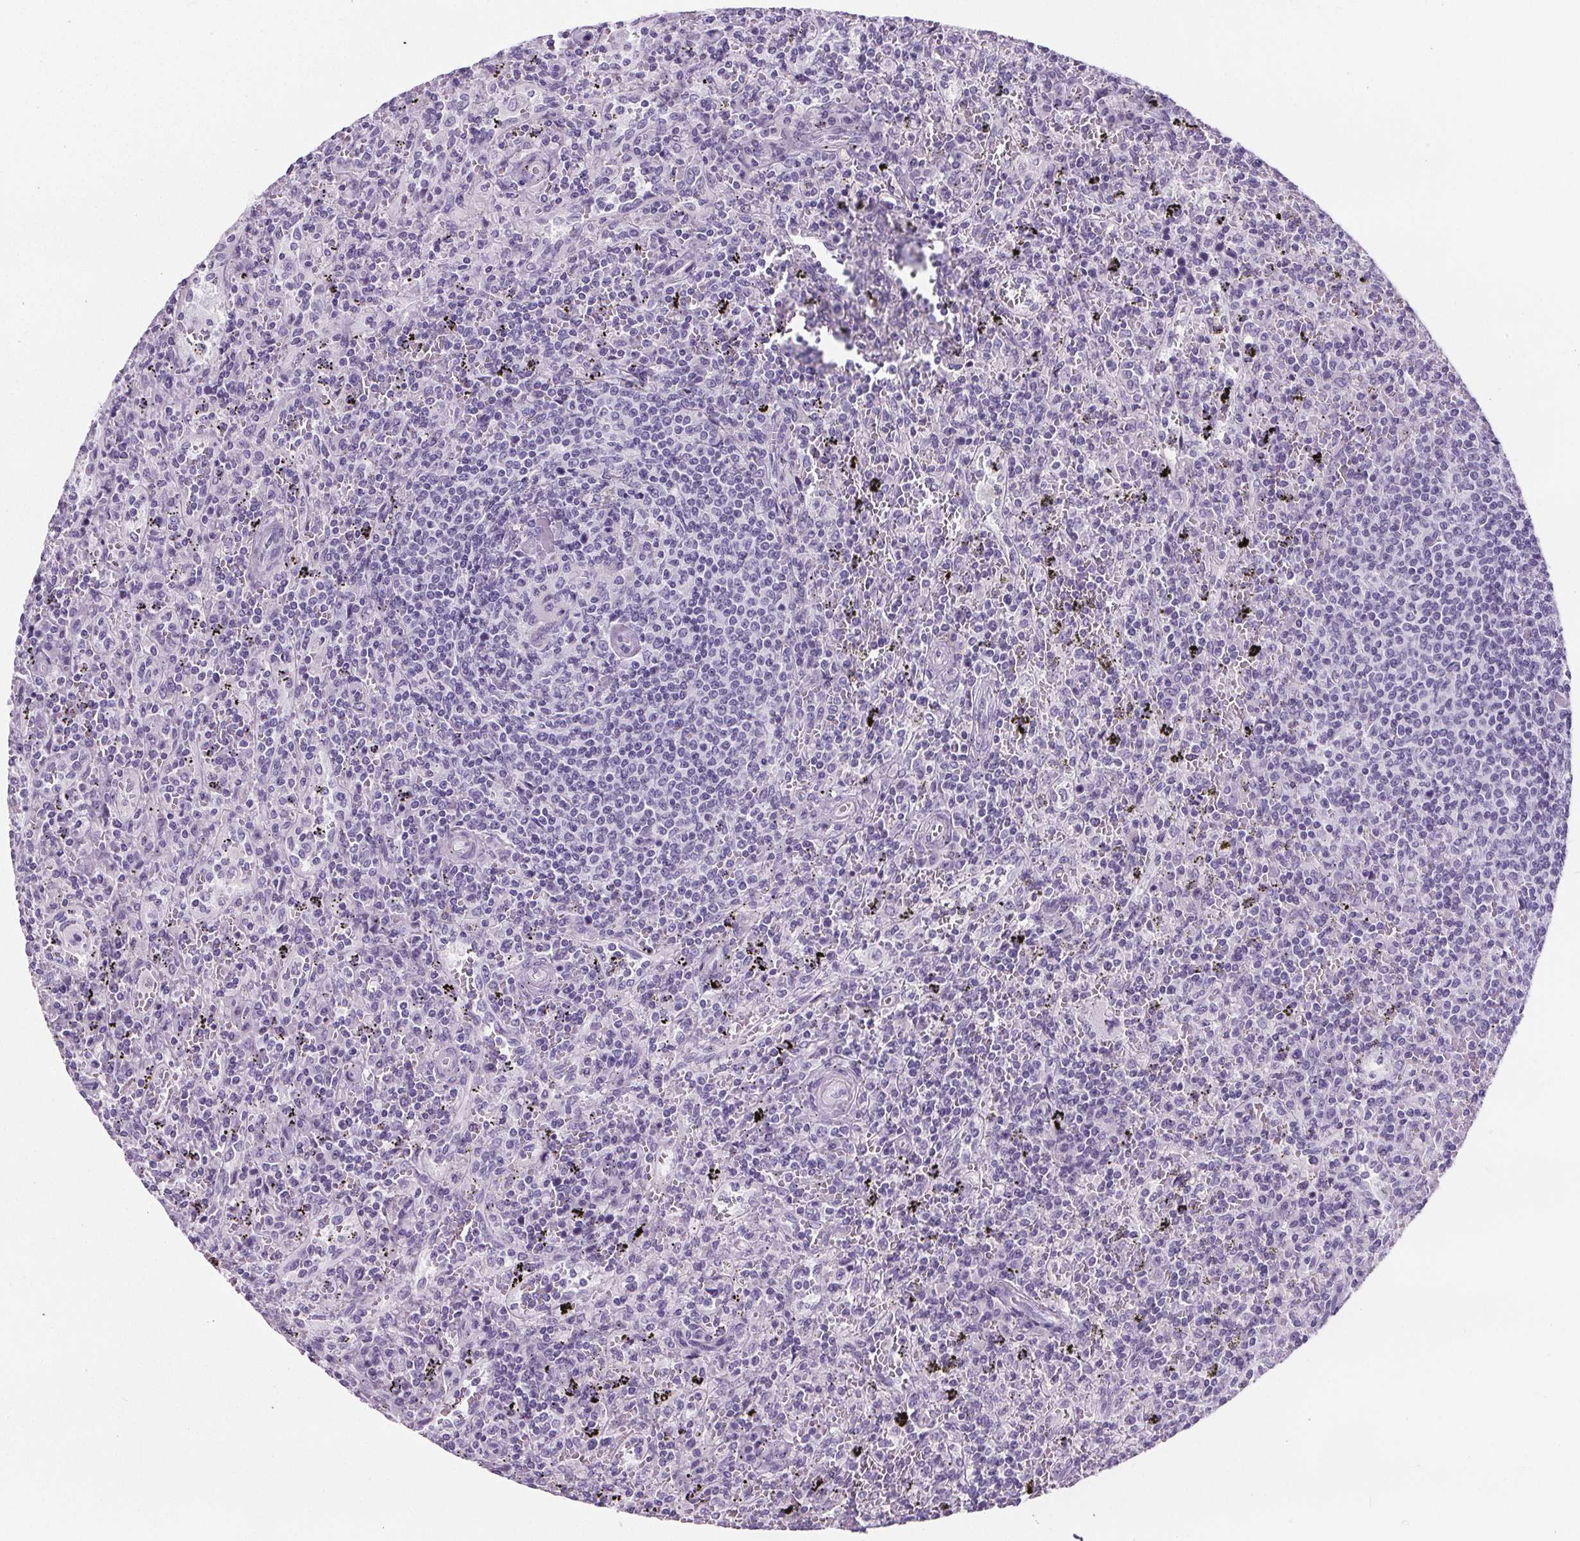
{"staining": {"intensity": "negative", "quantity": "none", "location": "none"}, "tissue": "lymphoma", "cell_type": "Tumor cells", "image_type": "cancer", "snomed": [{"axis": "morphology", "description": "Malignant lymphoma, non-Hodgkin's type, Low grade"}, {"axis": "topography", "description": "Spleen"}], "caption": "Immunohistochemical staining of human lymphoma displays no significant staining in tumor cells.", "gene": "ADRB1", "patient": {"sex": "male", "age": 62}}